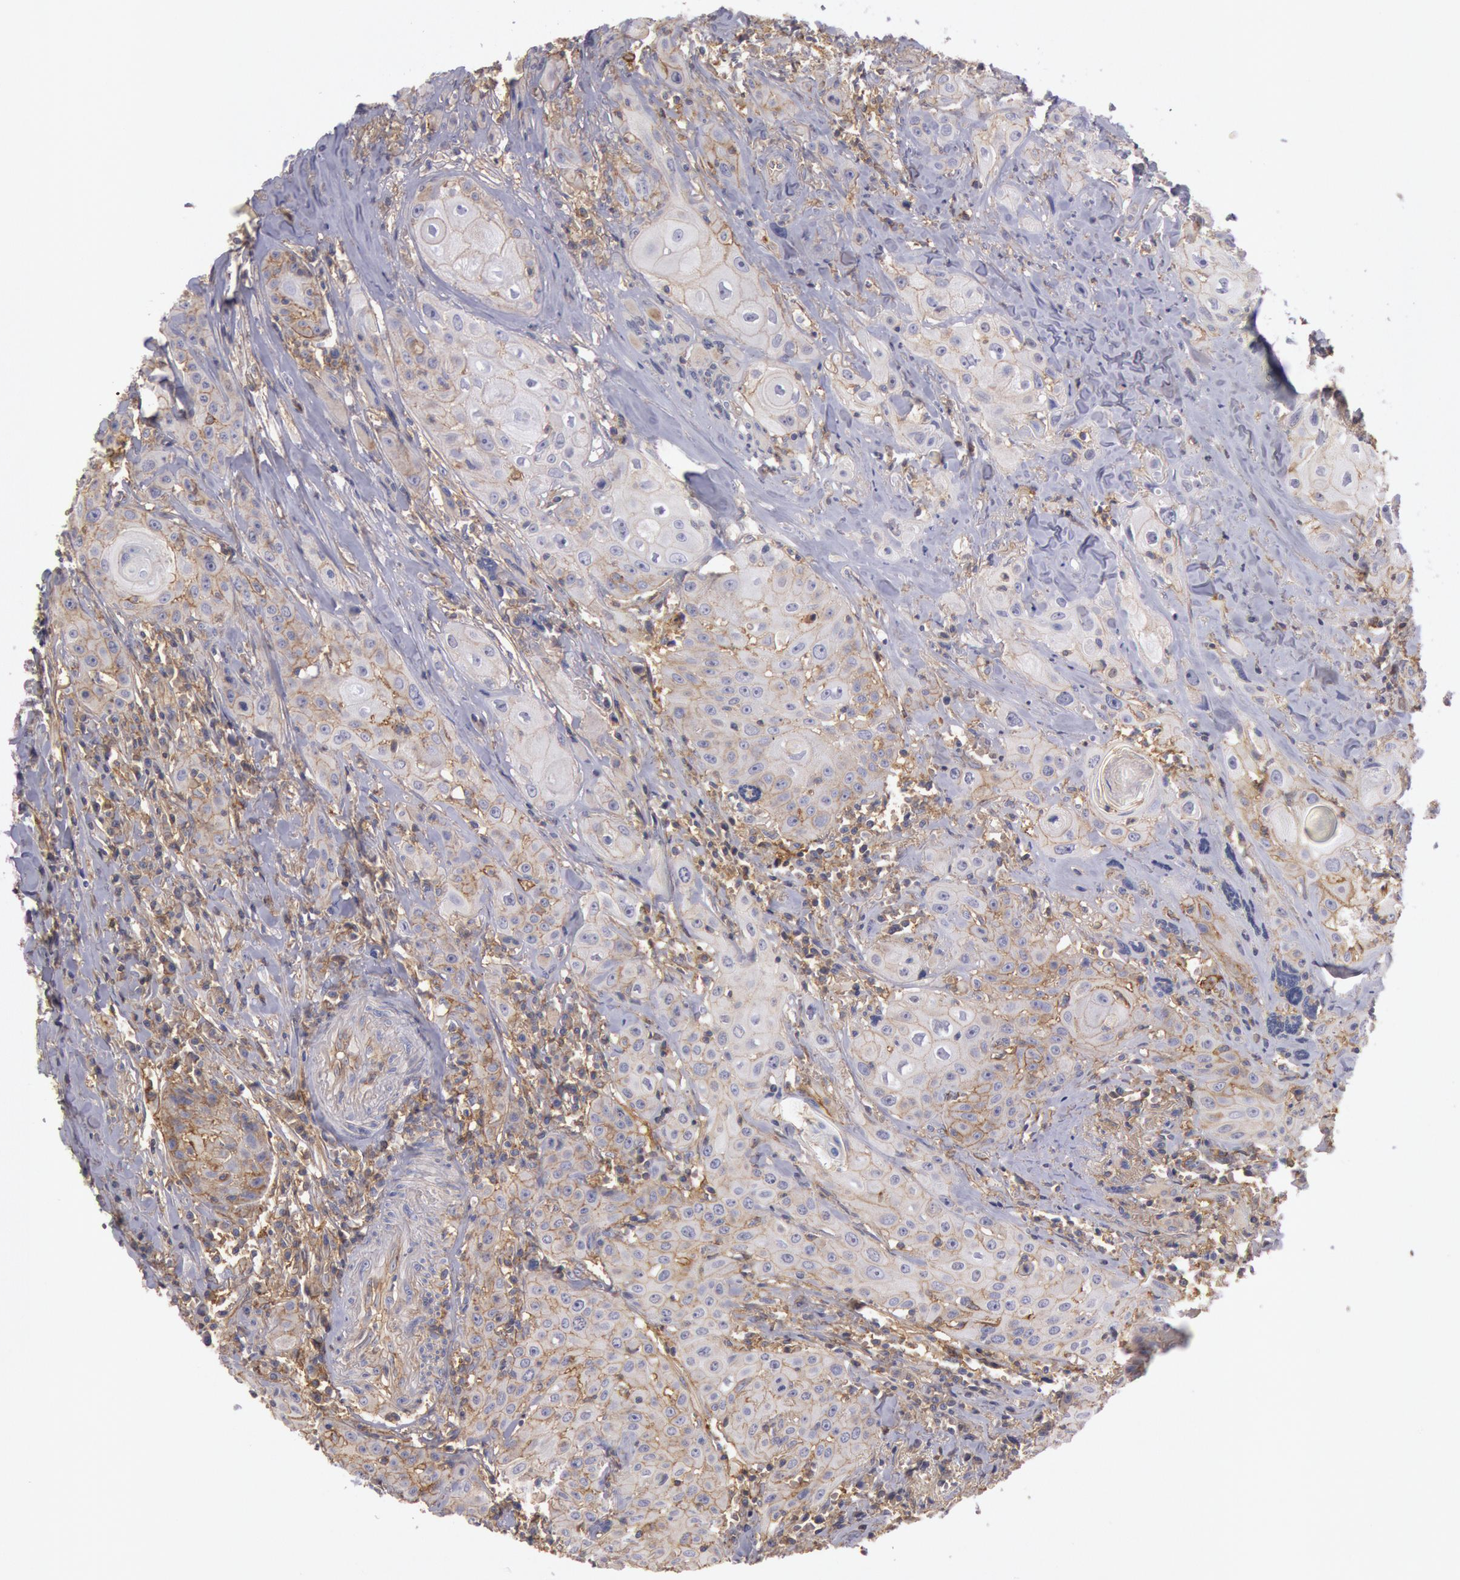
{"staining": {"intensity": "weak", "quantity": ">75%", "location": "cytoplasmic/membranous"}, "tissue": "head and neck cancer", "cell_type": "Tumor cells", "image_type": "cancer", "snomed": [{"axis": "morphology", "description": "Squamous cell carcinoma, NOS"}, {"axis": "topography", "description": "Oral tissue"}, {"axis": "topography", "description": "Head-Neck"}], "caption": "This image demonstrates head and neck cancer stained with immunohistochemistry (IHC) to label a protein in brown. The cytoplasmic/membranous of tumor cells show weak positivity for the protein. Nuclei are counter-stained blue.", "gene": "SNAP23", "patient": {"sex": "female", "age": 82}}